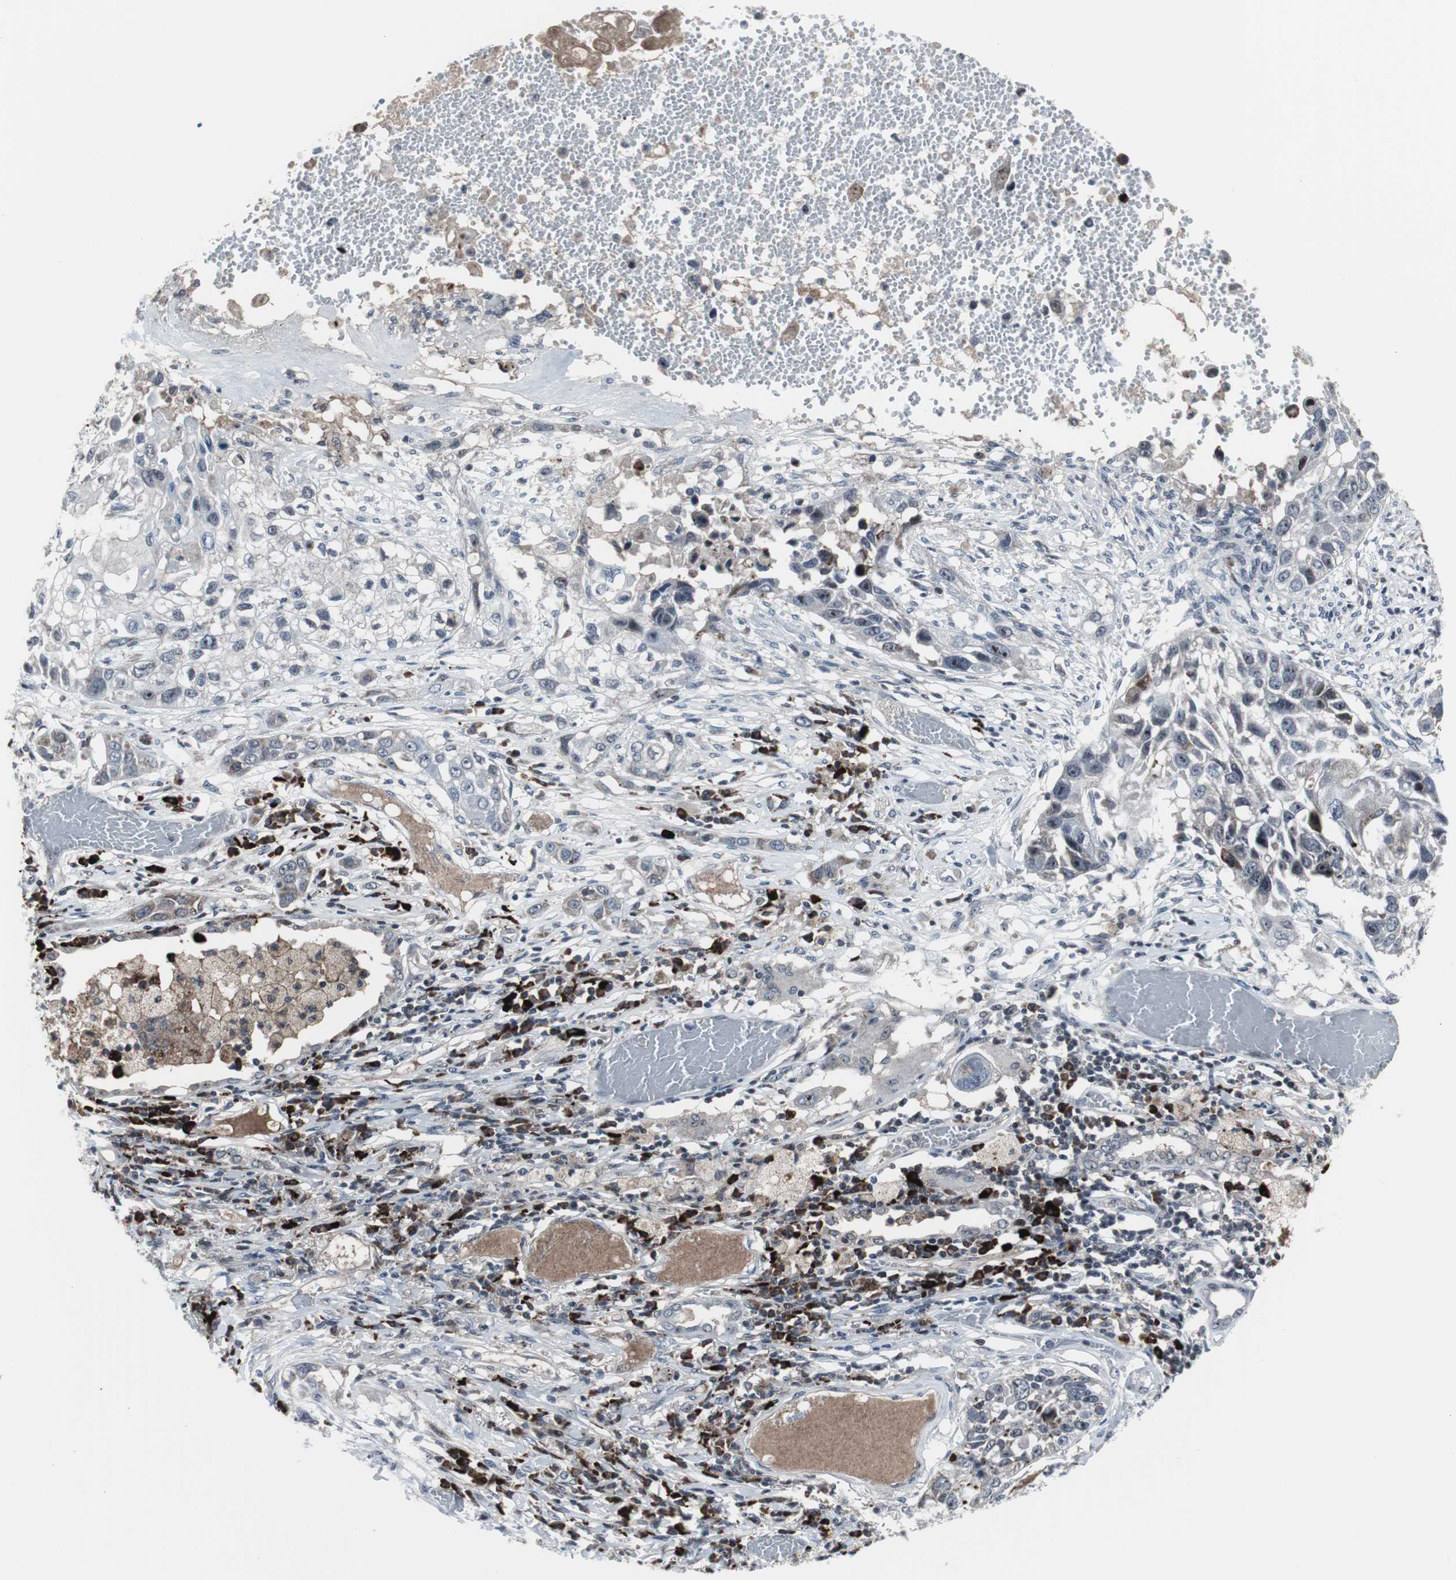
{"staining": {"intensity": "weak", "quantity": "<25%", "location": "nuclear"}, "tissue": "lung cancer", "cell_type": "Tumor cells", "image_type": "cancer", "snomed": [{"axis": "morphology", "description": "Squamous cell carcinoma, NOS"}, {"axis": "topography", "description": "Lung"}], "caption": "Immunohistochemical staining of lung cancer (squamous cell carcinoma) reveals no significant expression in tumor cells.", "gene": "DOK1", "patient": {"sex": "male", "age": 71}}